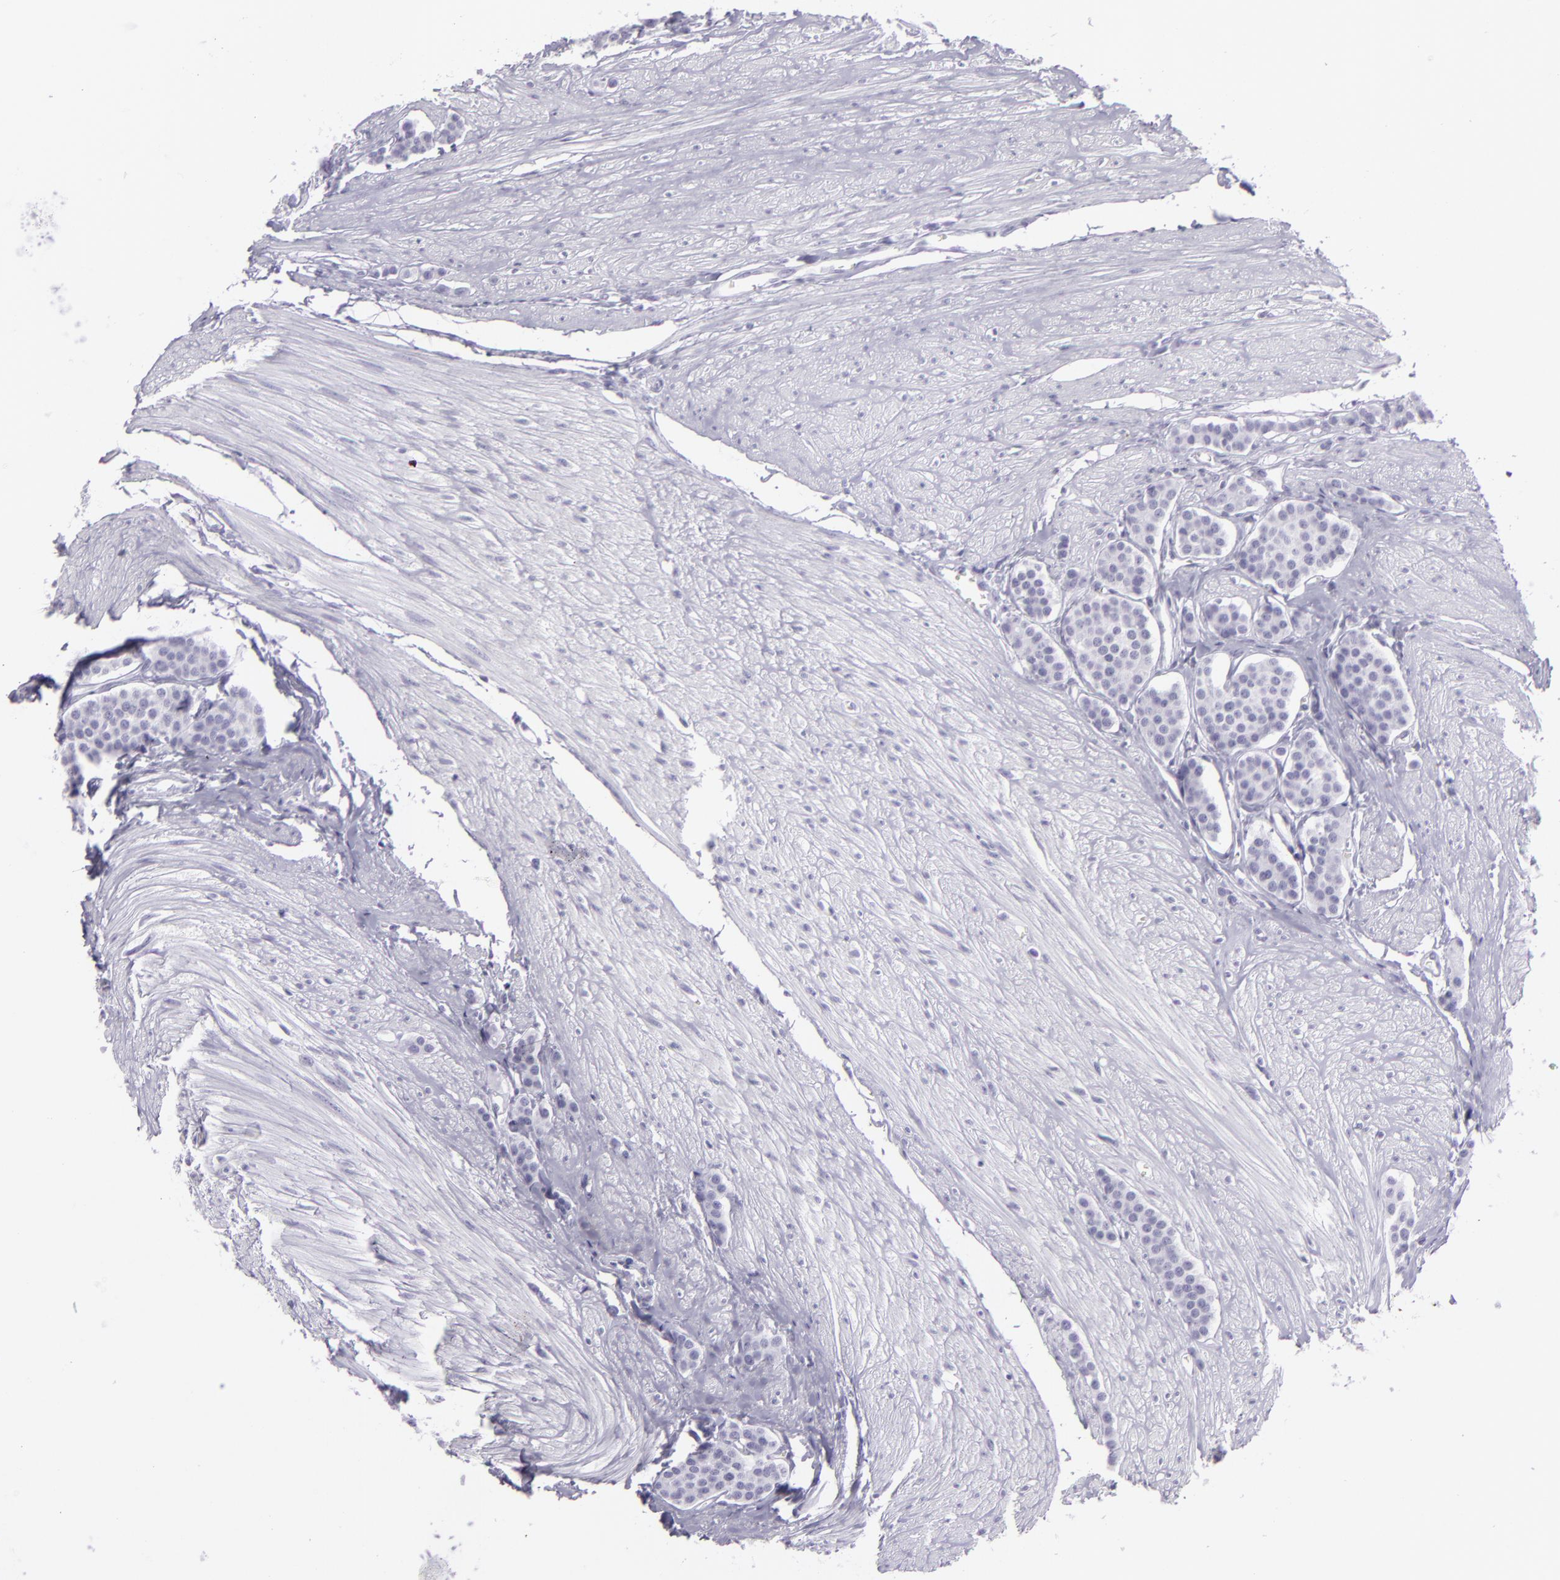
{"staining": {"intensity": "negative", "quantity": "none", "location": "none"}, "tissue": "carcinoid", "cell_type": "Tumor cells", "image_type": "cancer", "snomed": [{"axis": "morphology", "description": "Carcinoid, malignant, NOS"}, {"axis": "topography", "description": "Small intestine"}], "caption": "This is an immunohistochemistry (IHC) image of carcinoid. There is no staining in tumor cells.", "gene": "MUC6", "patient": {"sex": "male", "age": 60}}